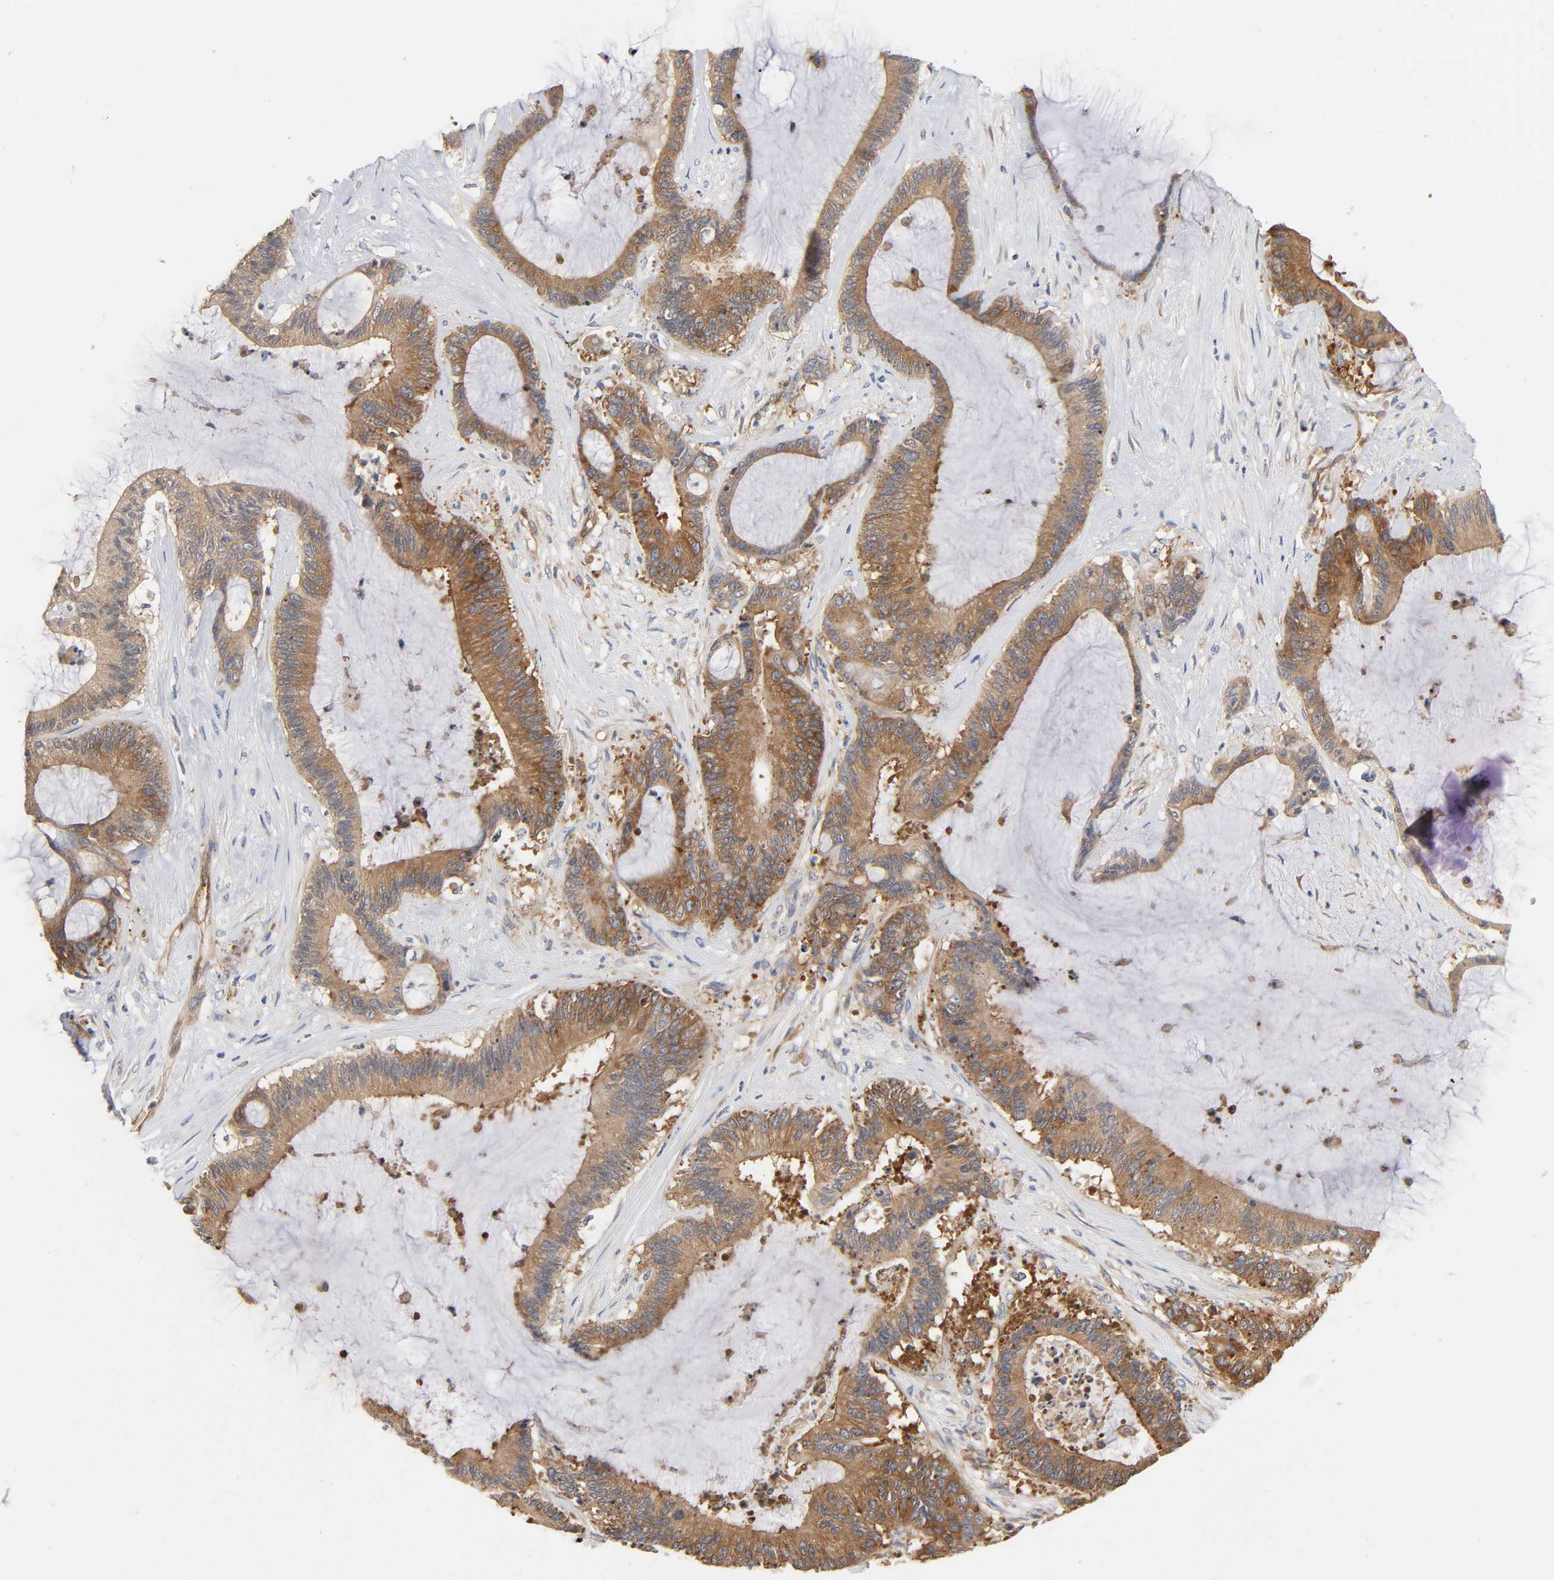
{"staining": {"intensity": "moderate", "quantity": ">75%", "location": "cytoplasmic/membranous"}, "tissue": "liver cancer", "cell_type": "Tumor cells", "image_type": "cancer", "snomed": [{"axis": "morphology", "description": "Cholangiocarcinoma"}, {"axis": "topography", "description": "Liver"}], "caption": "Human cholangiocarcinoma (liver) stained for a protein (brown) demonstrates moderate cytoplasmic/membranous positive staining in approximately >75% of tumor cells.", "gene": "SCHIP1", "patient": {"sex": "male", "age": 50}}